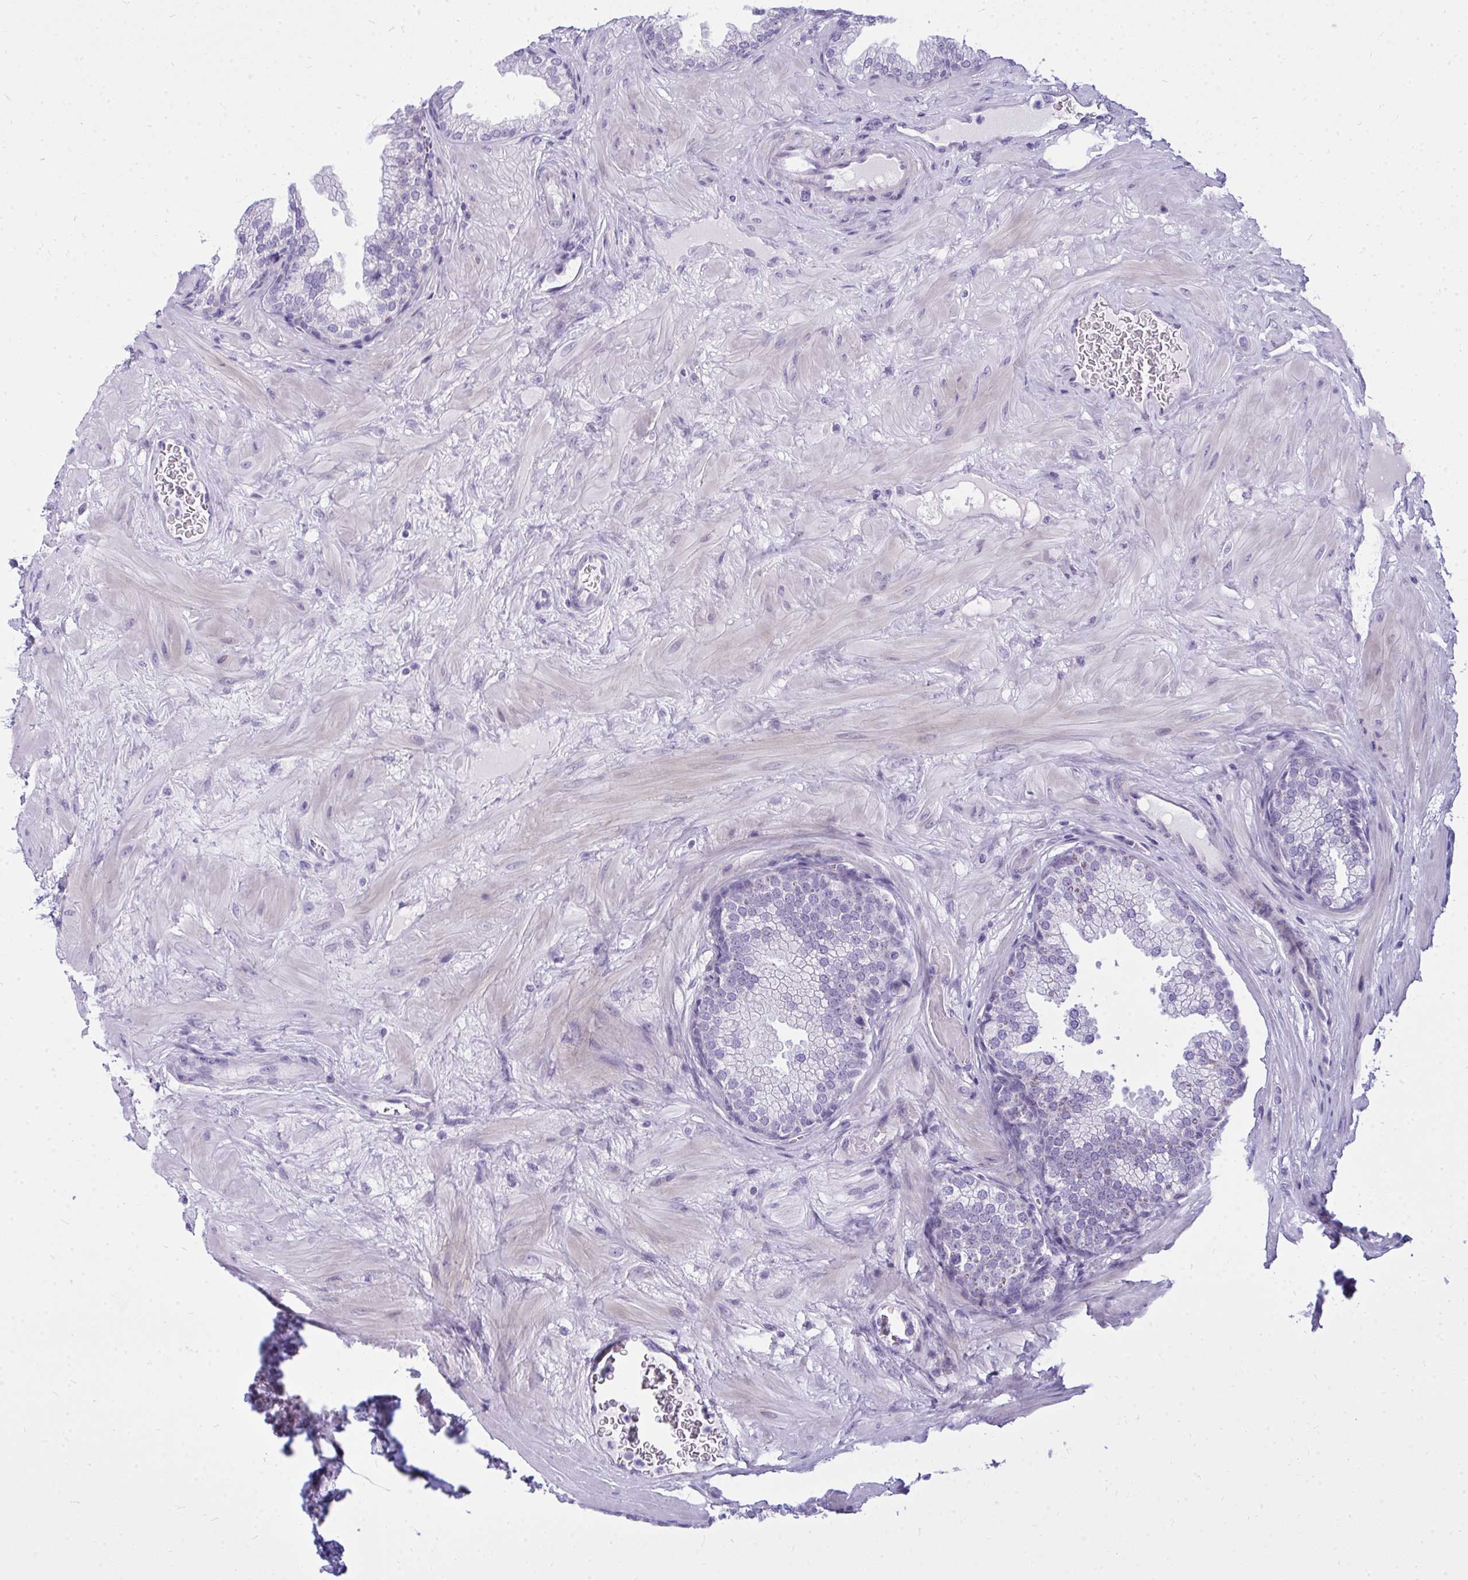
{"staining": {"intensity": "negative", "quantity": "none", "location": "none"}, "tissue": "prostate", "cell_type": "Glandular cells", "image_type": "normal", "snomed": [{"axis": "morphology", "description": "Normal tissue, NOS"}, {"axis": "topography", "description": "Prostate"}], "caption": "Immunohistochemistry photomicrograph of unremarkable prostate stained for a protein (brown), which demonstrates no expression in glandular cells. (Immunohistochemistry, brightfield microscopy, high magnification).", "gene": "ZSCAN25", "patient": {"sex": "male", "age": 37}}